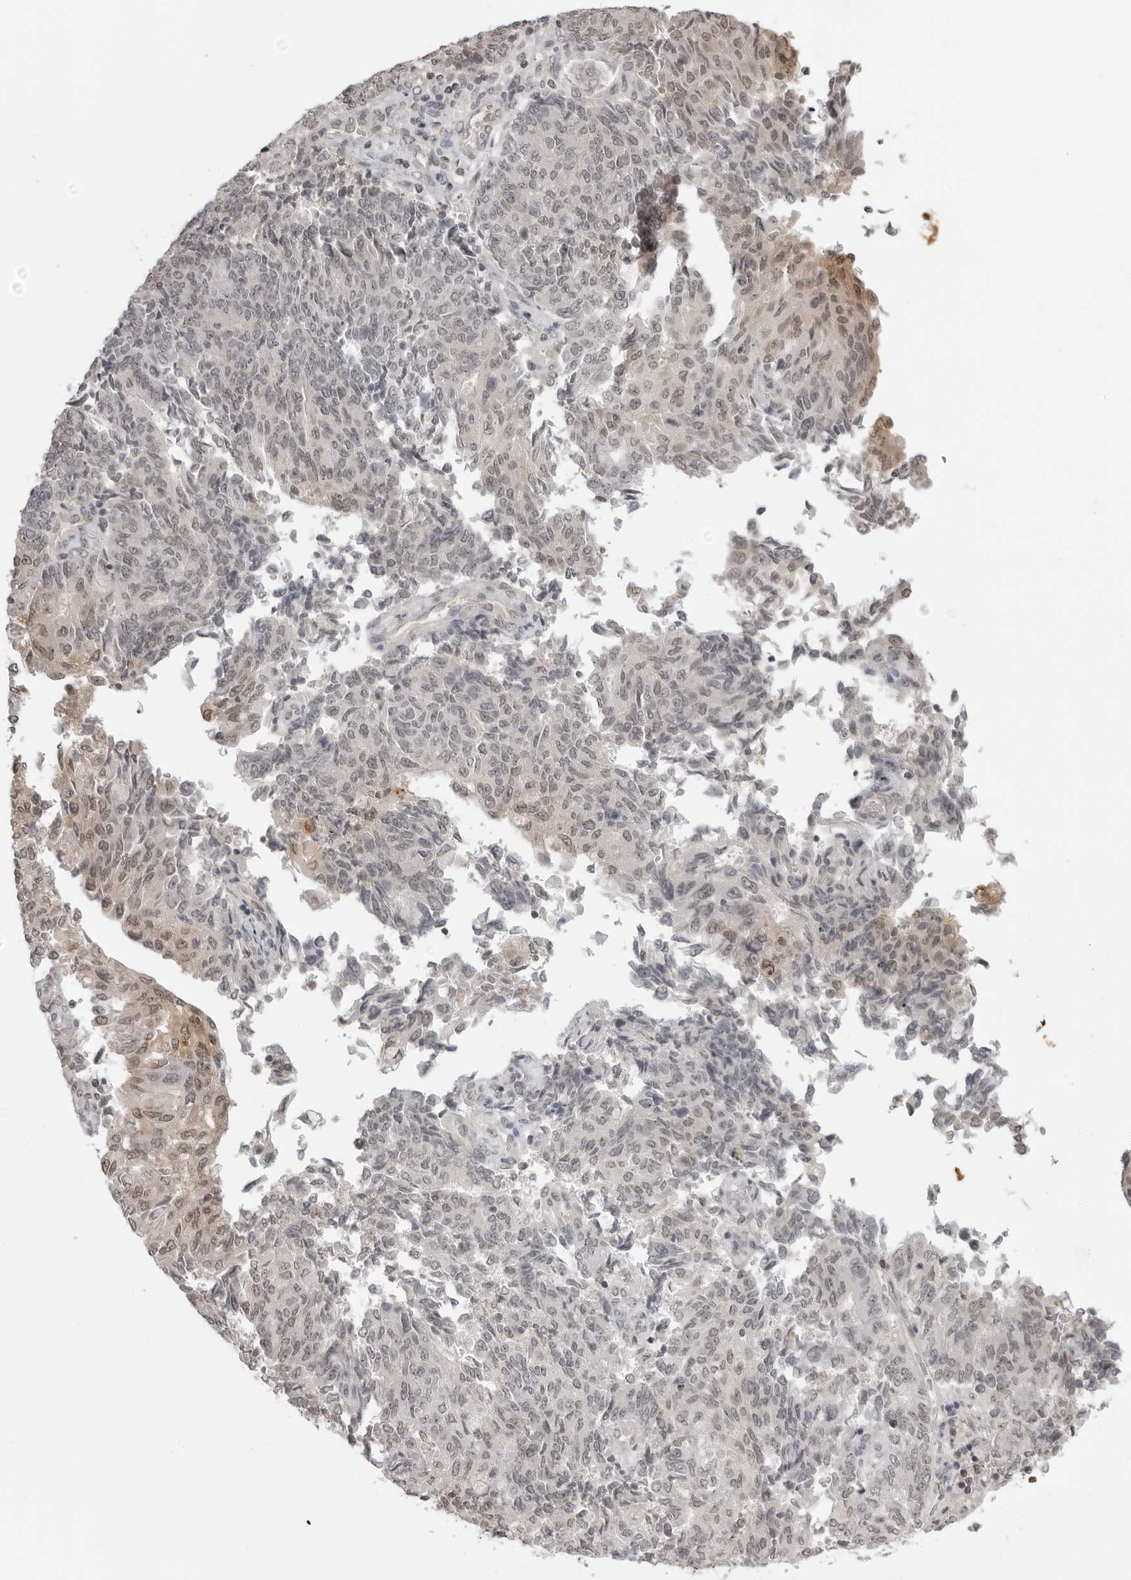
{"staining": {"intensity": "weak", "quantity": "25%-75%", "location": "cytoplasmic/membranous,nuclear"}, "tissue": "endometrial cancer", "cell_type": "Tumor cells", "image_type": "cancer", "snomed": [{"axis": "morphology", "description": "Adenocarcinoma, NOS"}, {"axis": "topography", "description": "Endometrium"}], "caption": "Immunohistochemical staining of human adenocarcinoma (endometrial) reveals low levels of weak cytoplasmic/membranous and nuclear positivity in approximately 25%-75% of tumor cells.", "gene": "YWHAG", "patient": {"sex": "female", "age": 80}}